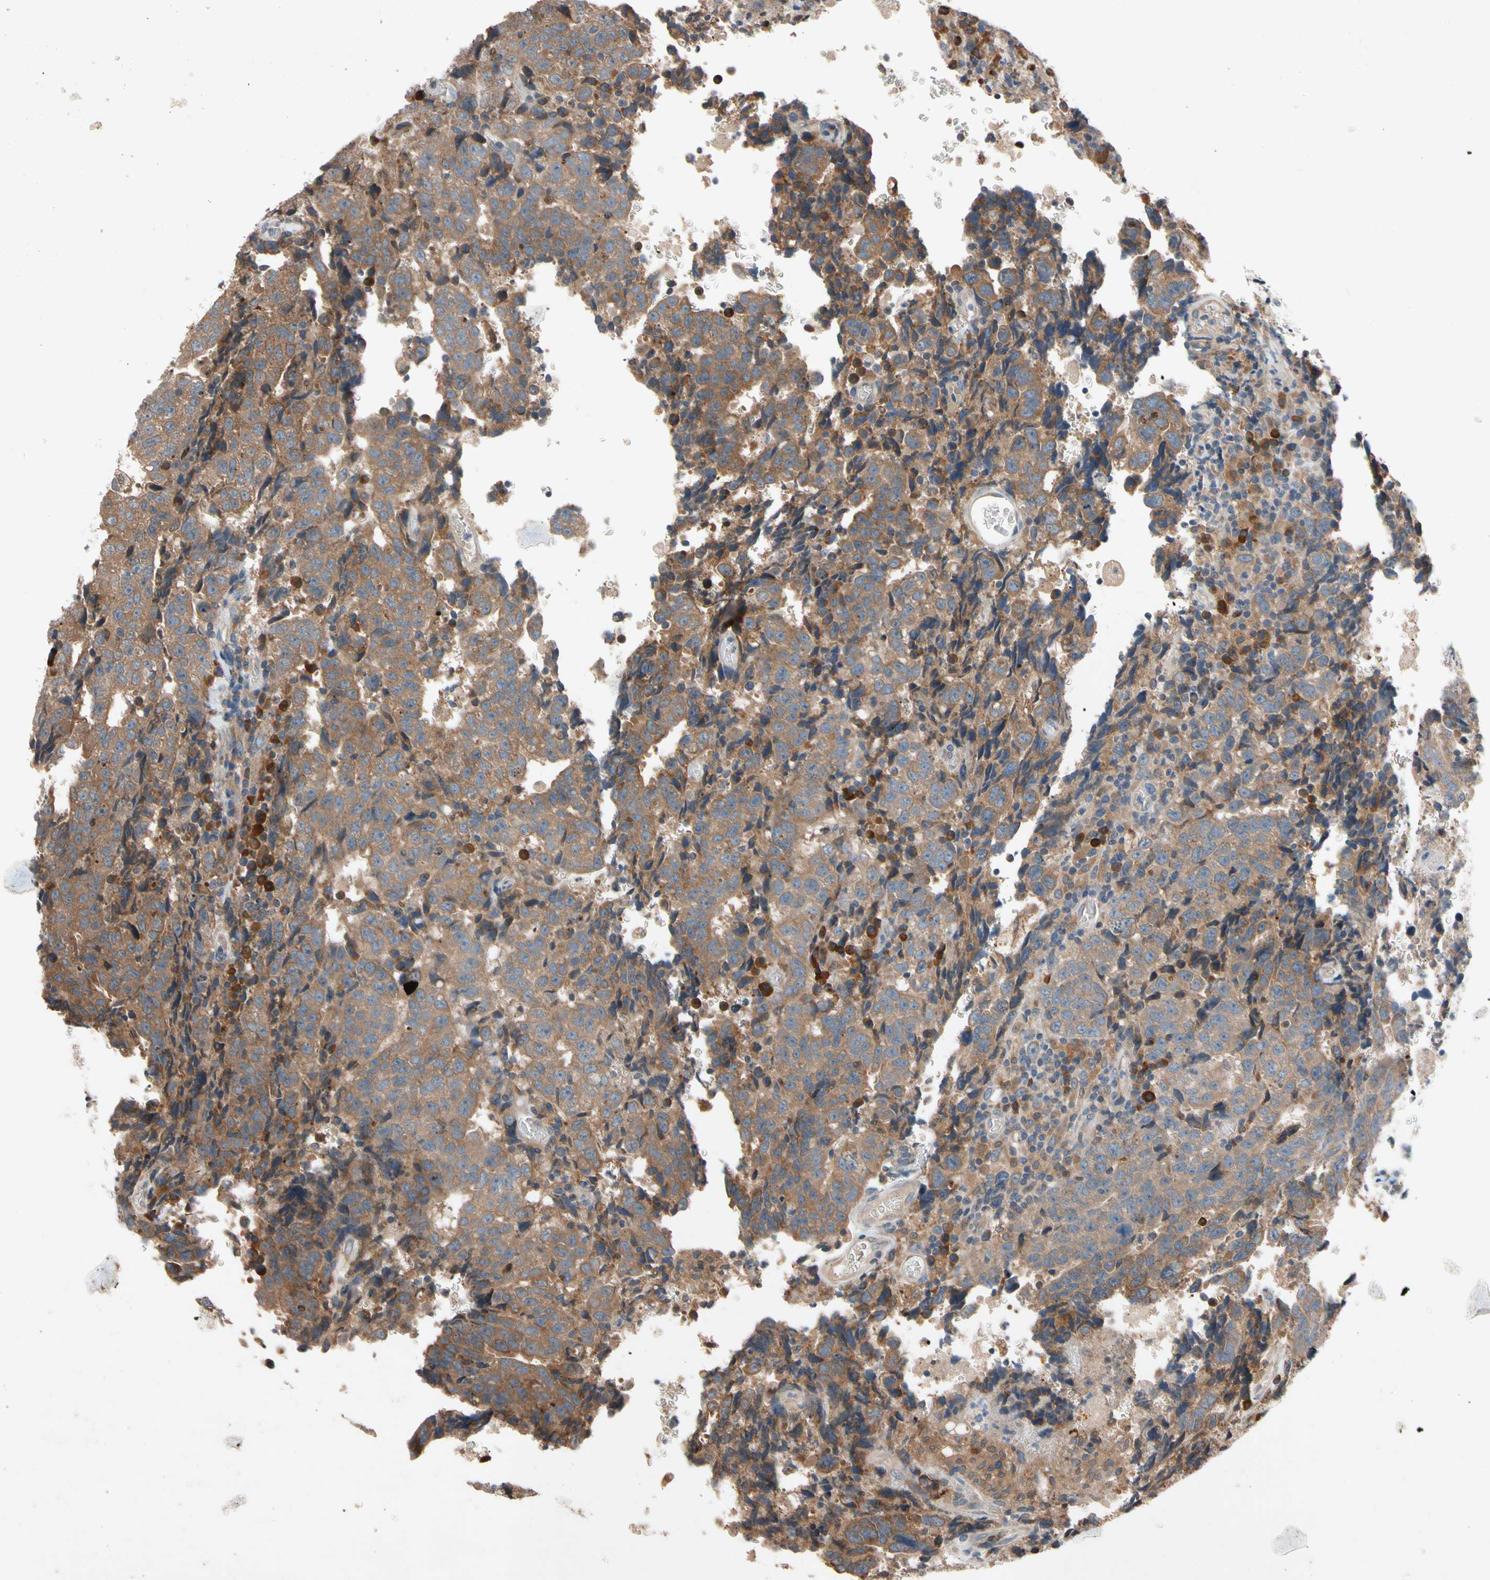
{"staining": {"intensity": "moderate", "quantity": ">75%", "location": "cytoplasmic/membranous"}, "tissue": "testis cancer", "cell_type": "Tumor cells", "image_type": "cancer", "snomed": [{"axis": "morphology", "description": "Necrosis, NOS"}, {"axis": "morphology", "description": "Carcinoma, Embryonal, NOS"}, {"axis": "topography", "description": "Testis"}], "caption": "High-magnification brightfield microscopy of embryonal carcinoma (testis) stained with DAB (3,3'-diaminobenzidine) (brown) and counterstained with hematoxylin (blue). tumor cells exhibit moderate cytoplasmic/membranous positivity is identified in approximately>75% of cells.", "gene": "PRDX4", "patient": {"sex": "male", "age": 19}}